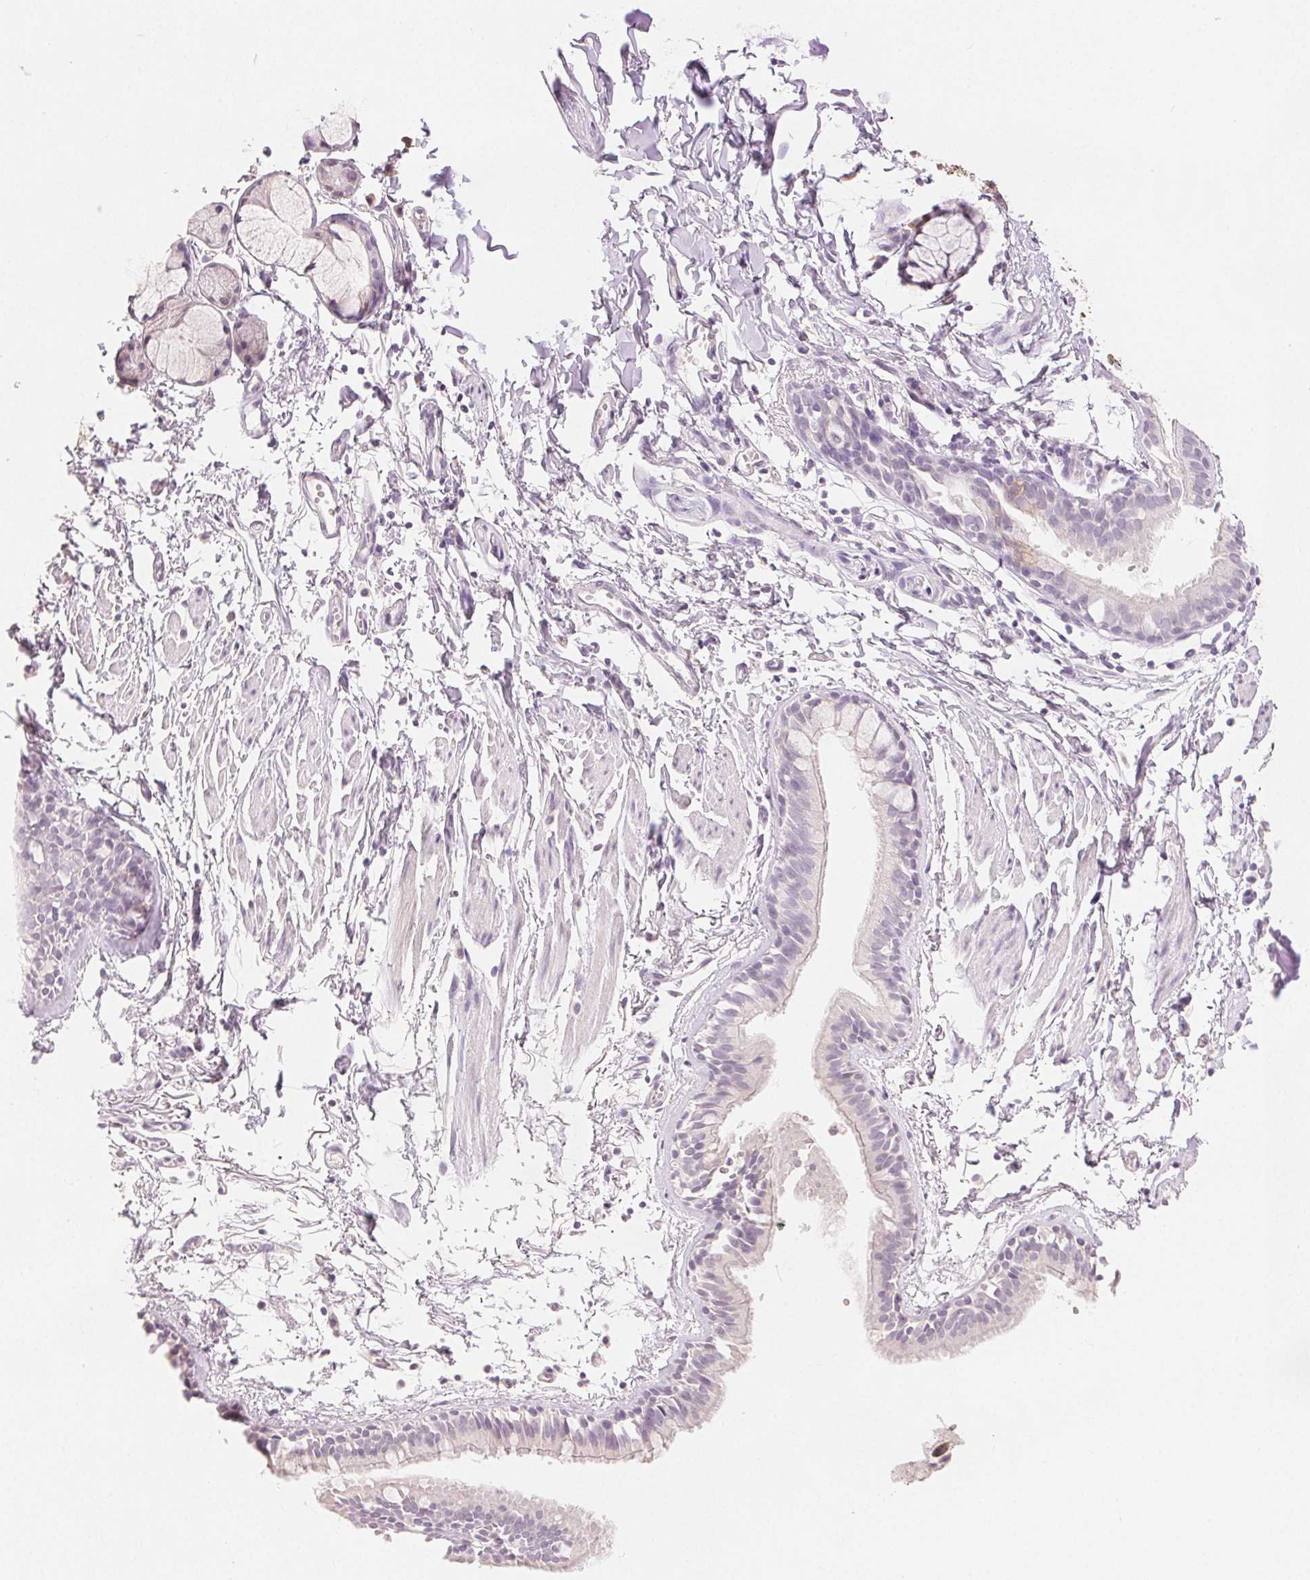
{"staining": {"intensity": "moderate", "quantity": "<25%", "location": "cytoplasmic/membranous"}, "tissue": "bronchus", "cell_type": "Respiratory epithelial cells", "image_type": "normal", "snomed": [{"axis": "morphology", "description": "Normal tissue, NOS"}, {"axis": "topography", "description": "Cartilage tissue"}, {"axis": "topography", "description": "Bronchus"}], "caption": "Unremarkable bronchus was stained to show a protein in brown. There is low levels of moderate cytoplasmic/membranous staining in about <25% of respiratory epithelial cells. (IHC, brightfield microscopy, high magnification).", "gene": "CA12", "patient": {"sex": "female", "age": 59}}